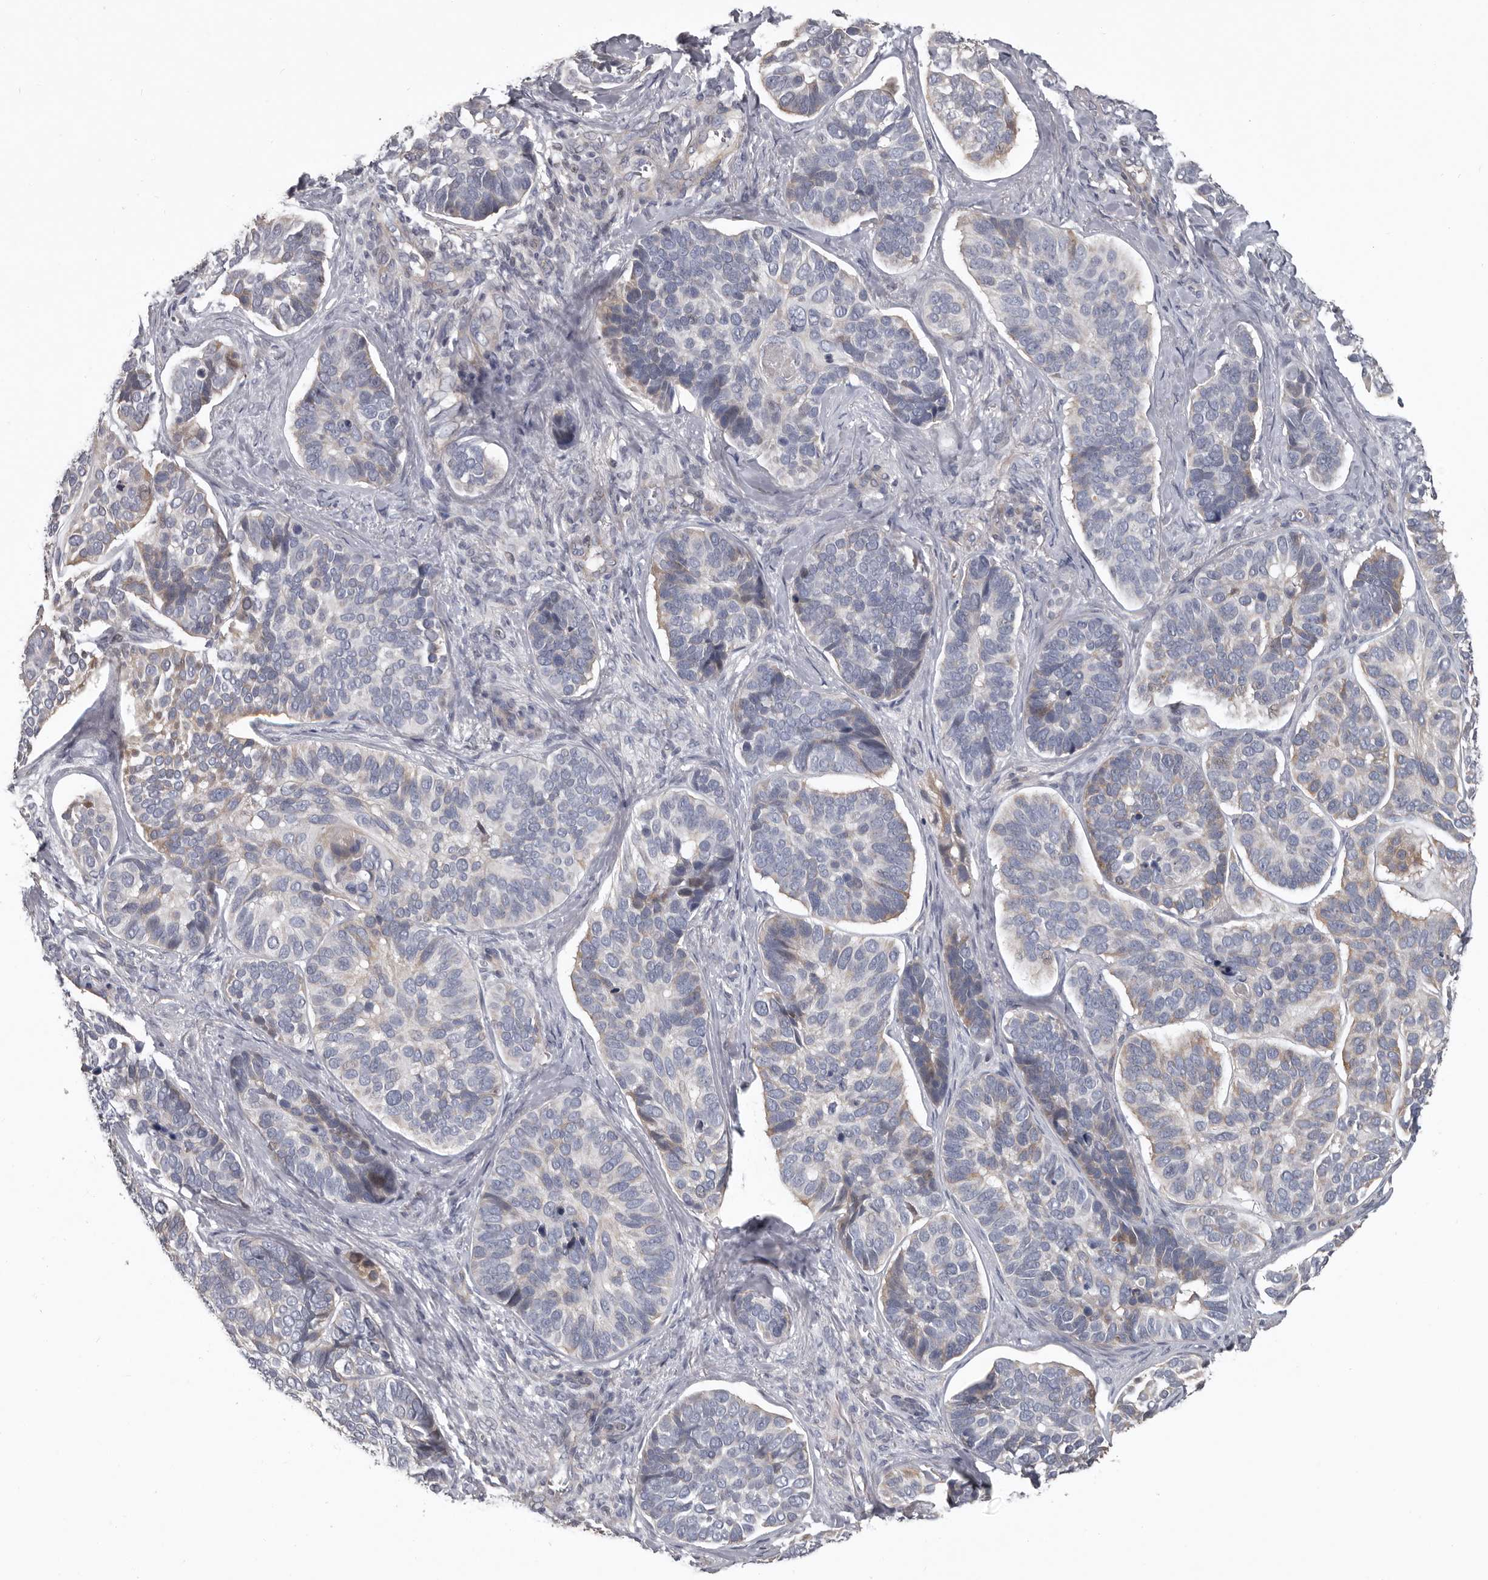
{"staining": {"intensity": "negative", "quantity": "none", "location": "none"}, "tissue": "skin cancer", "cell_type": "Tumor cells", "image_type": "cancer", "snomed": [{"axis": "morphology", "description": "Basal cell carcinoma"}, {"axis": "topography", "description": "Skin"}], "caption": "Tumor cells show no significant positivity in basal cell carcinoma (skin).", "gene": "RNF217", "patient": {"sex": "male", "age": 62}}